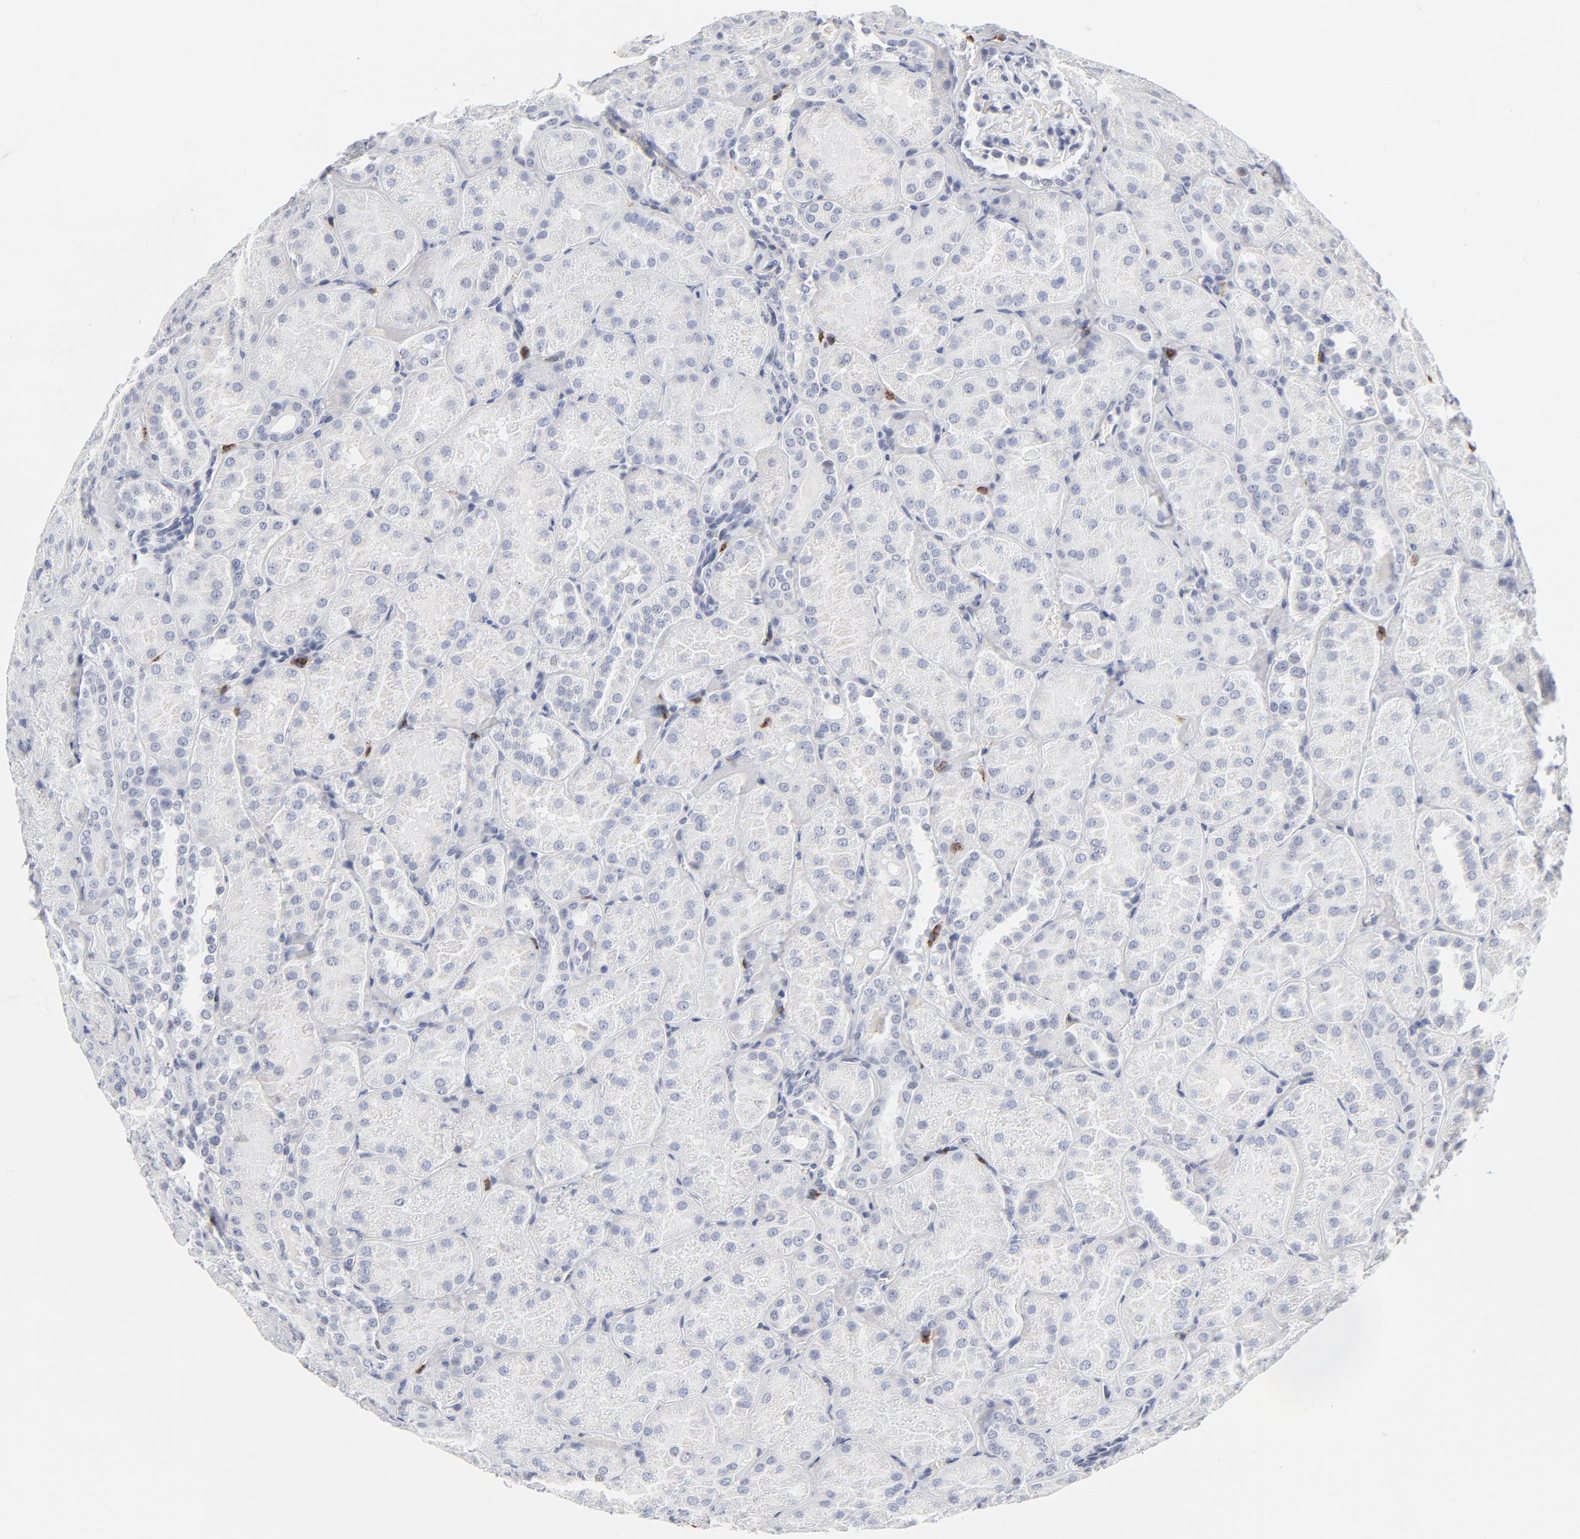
{"staining": {"intensity": "negative", "quantity": "none", "location": "none"}, "tissue": "kidney", "cell_type": "Cells in glomeruli", "image_type": "normal", "snomed": [{"axis": "morphology", "description": "Normal tissue, NOS"}, {"axis": "topography", "description": "Kidney"}], "caption": "High power microscopy histopathology image of an immunohistochemistry (IHC) histopathology image of unremarkable kidney, revealing no significant expression in cells in glomeruli.", "gene": "CD2", "patient": {"sex": "male", "age": 28}}